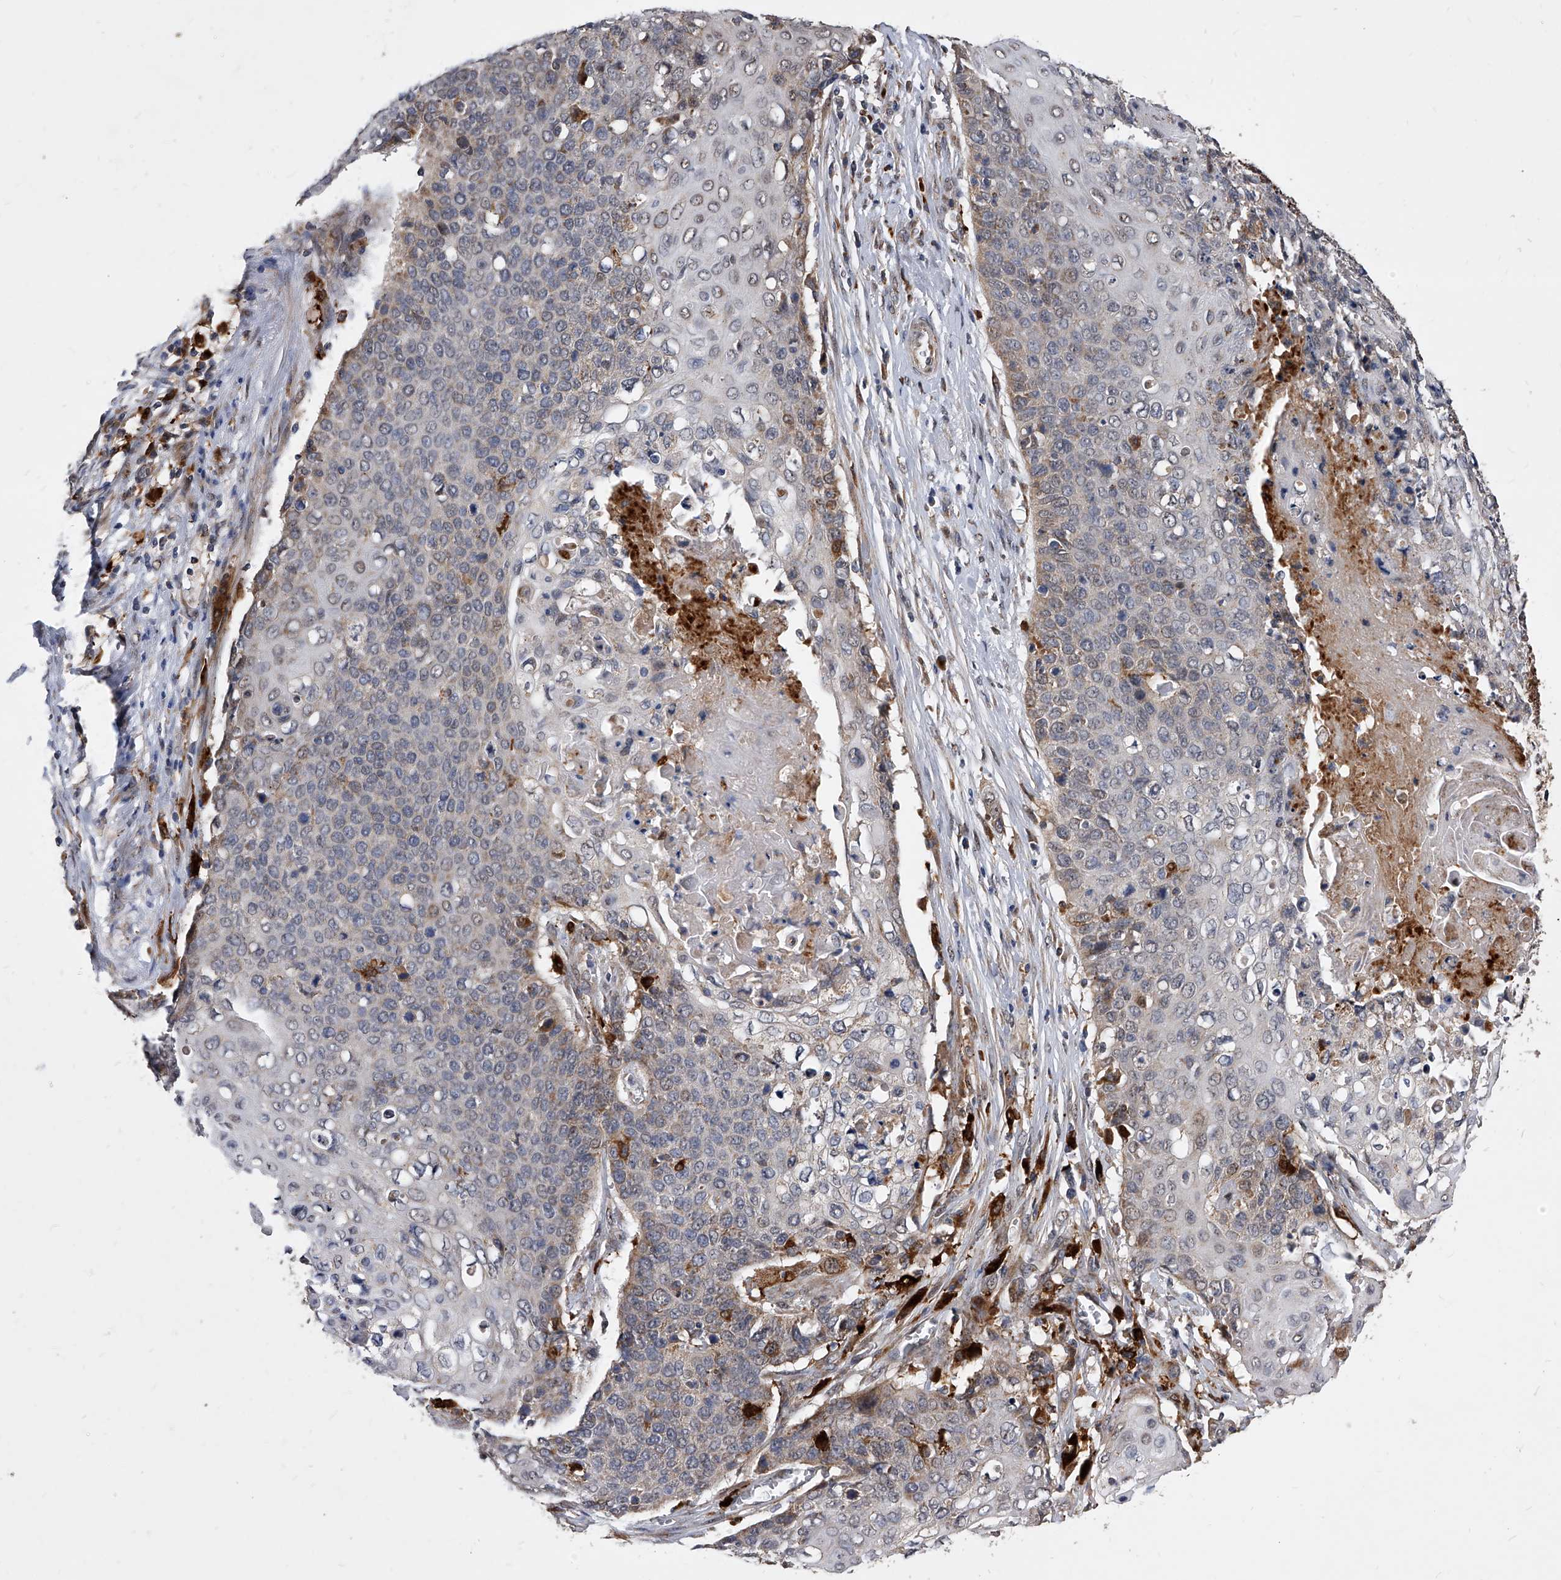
{"staining": {"intensity": "weak", "quantity": "25%-75%", "location": "cytoplasmic/membranous"}, "tissue": "cervical cancer", "cell_type": "Tumor cells", "image_type": "cancer", "snomed": [{"axis": "morphology", "description": "Squamous cell carcinoma, NOS"}, {"axis": "topography", "description": "Cervix"}], "caption": "Weak cytoplasmic/membranous staining for a protein is seen in about 25%-75% of tumor cells of cervical cancer using immunohistochemistry.", "gene": "SOBP", "patient": {"sex": "female", "age": 39}}